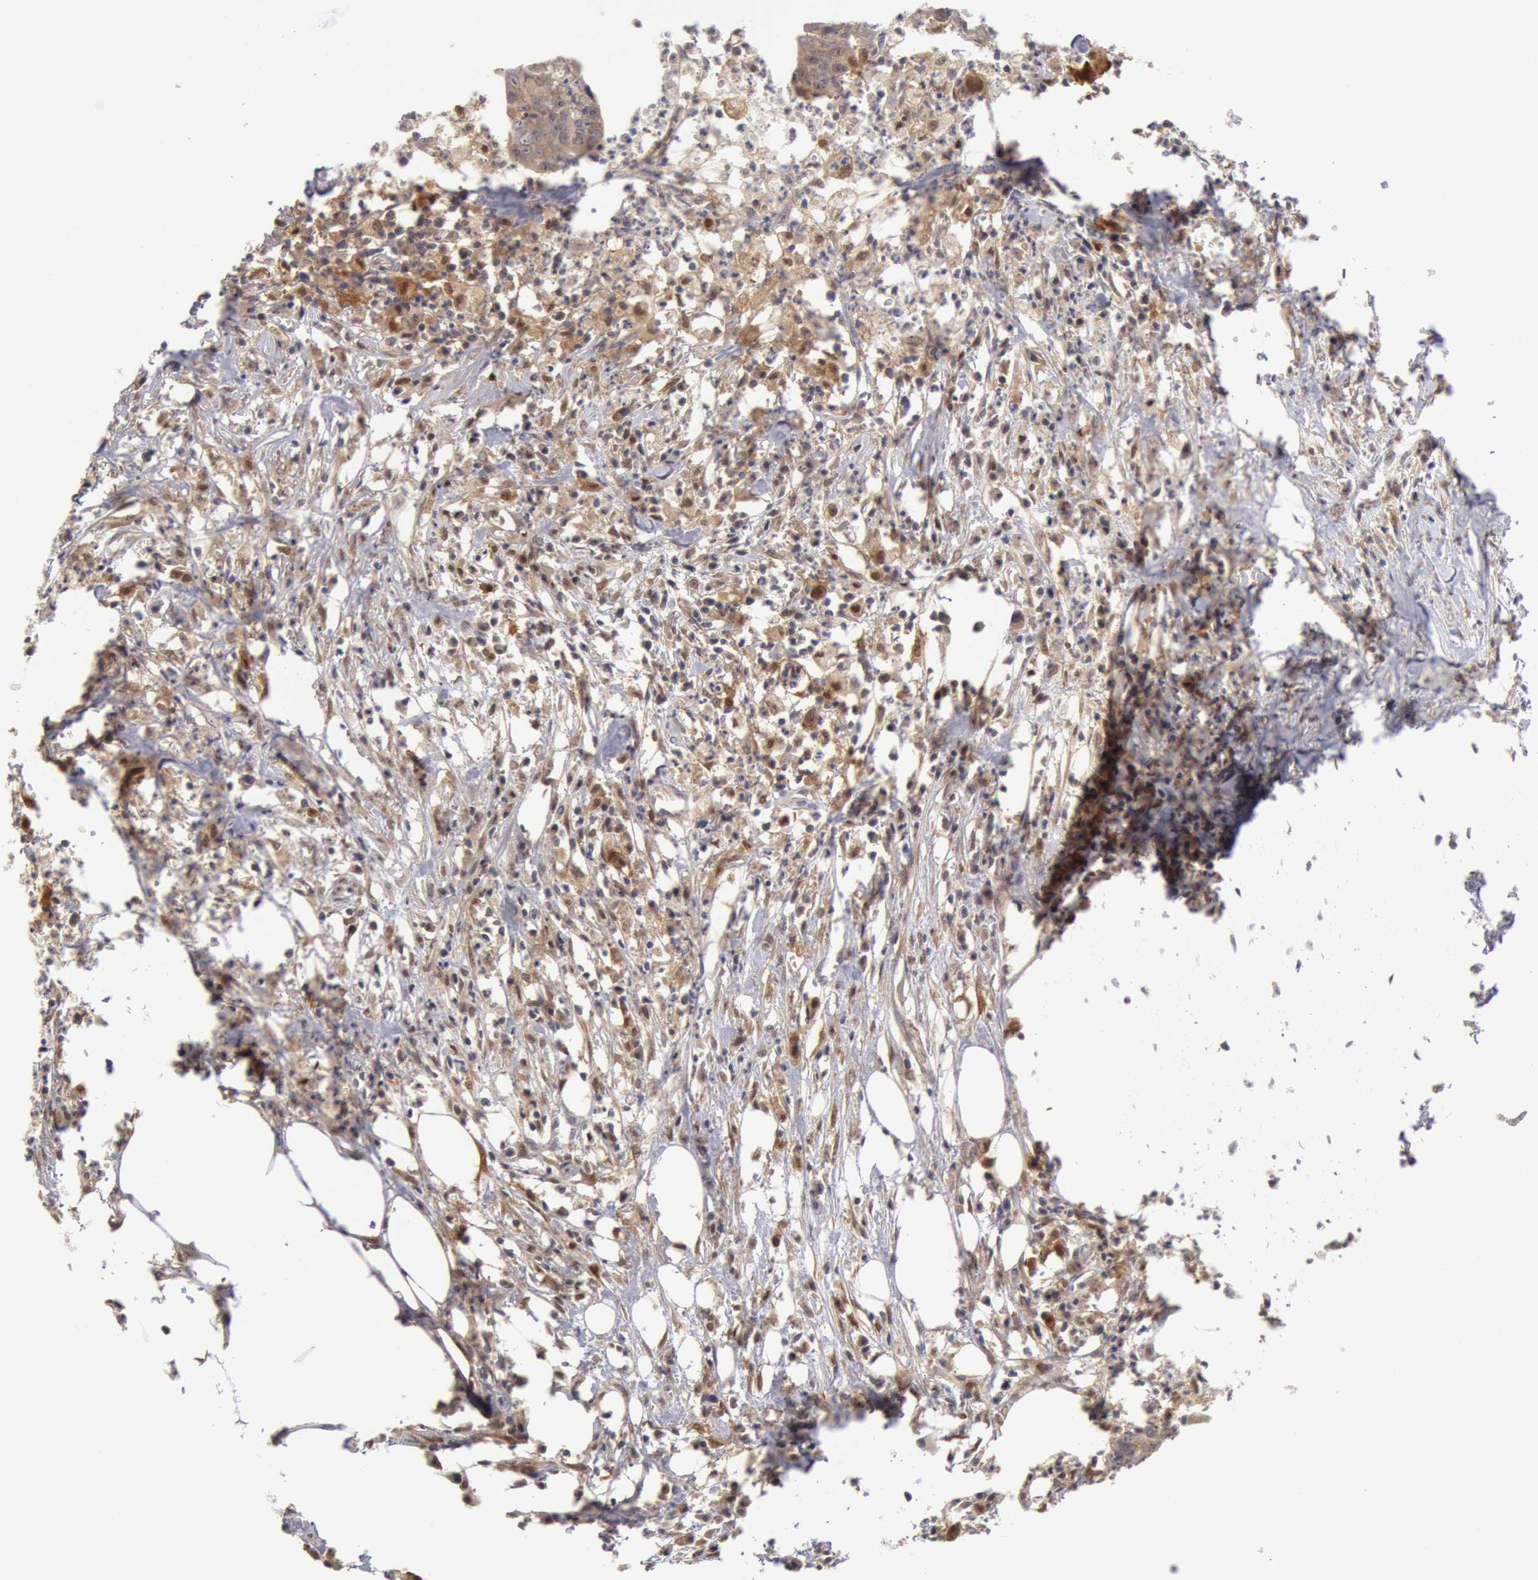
{"staining": {"intensity": "negative", "quantity": "none", "location": "none"}, "tissue": "colorectal cancer", "cell_type": "Tumor cells", "image_type": "cancer", "snomed": [{"axis": "morphology", "description": "Adenocarcinoma, NOS"}, {"axis": "topography", "description": "Colon"}], "caption": "This is an immunohistochemistry (IHC) histopathology image of human colorectal cancer. There is no staining in tumor cells.", "gene": "TXNRD1", "patient": {"sex": "male", "age": 55}}